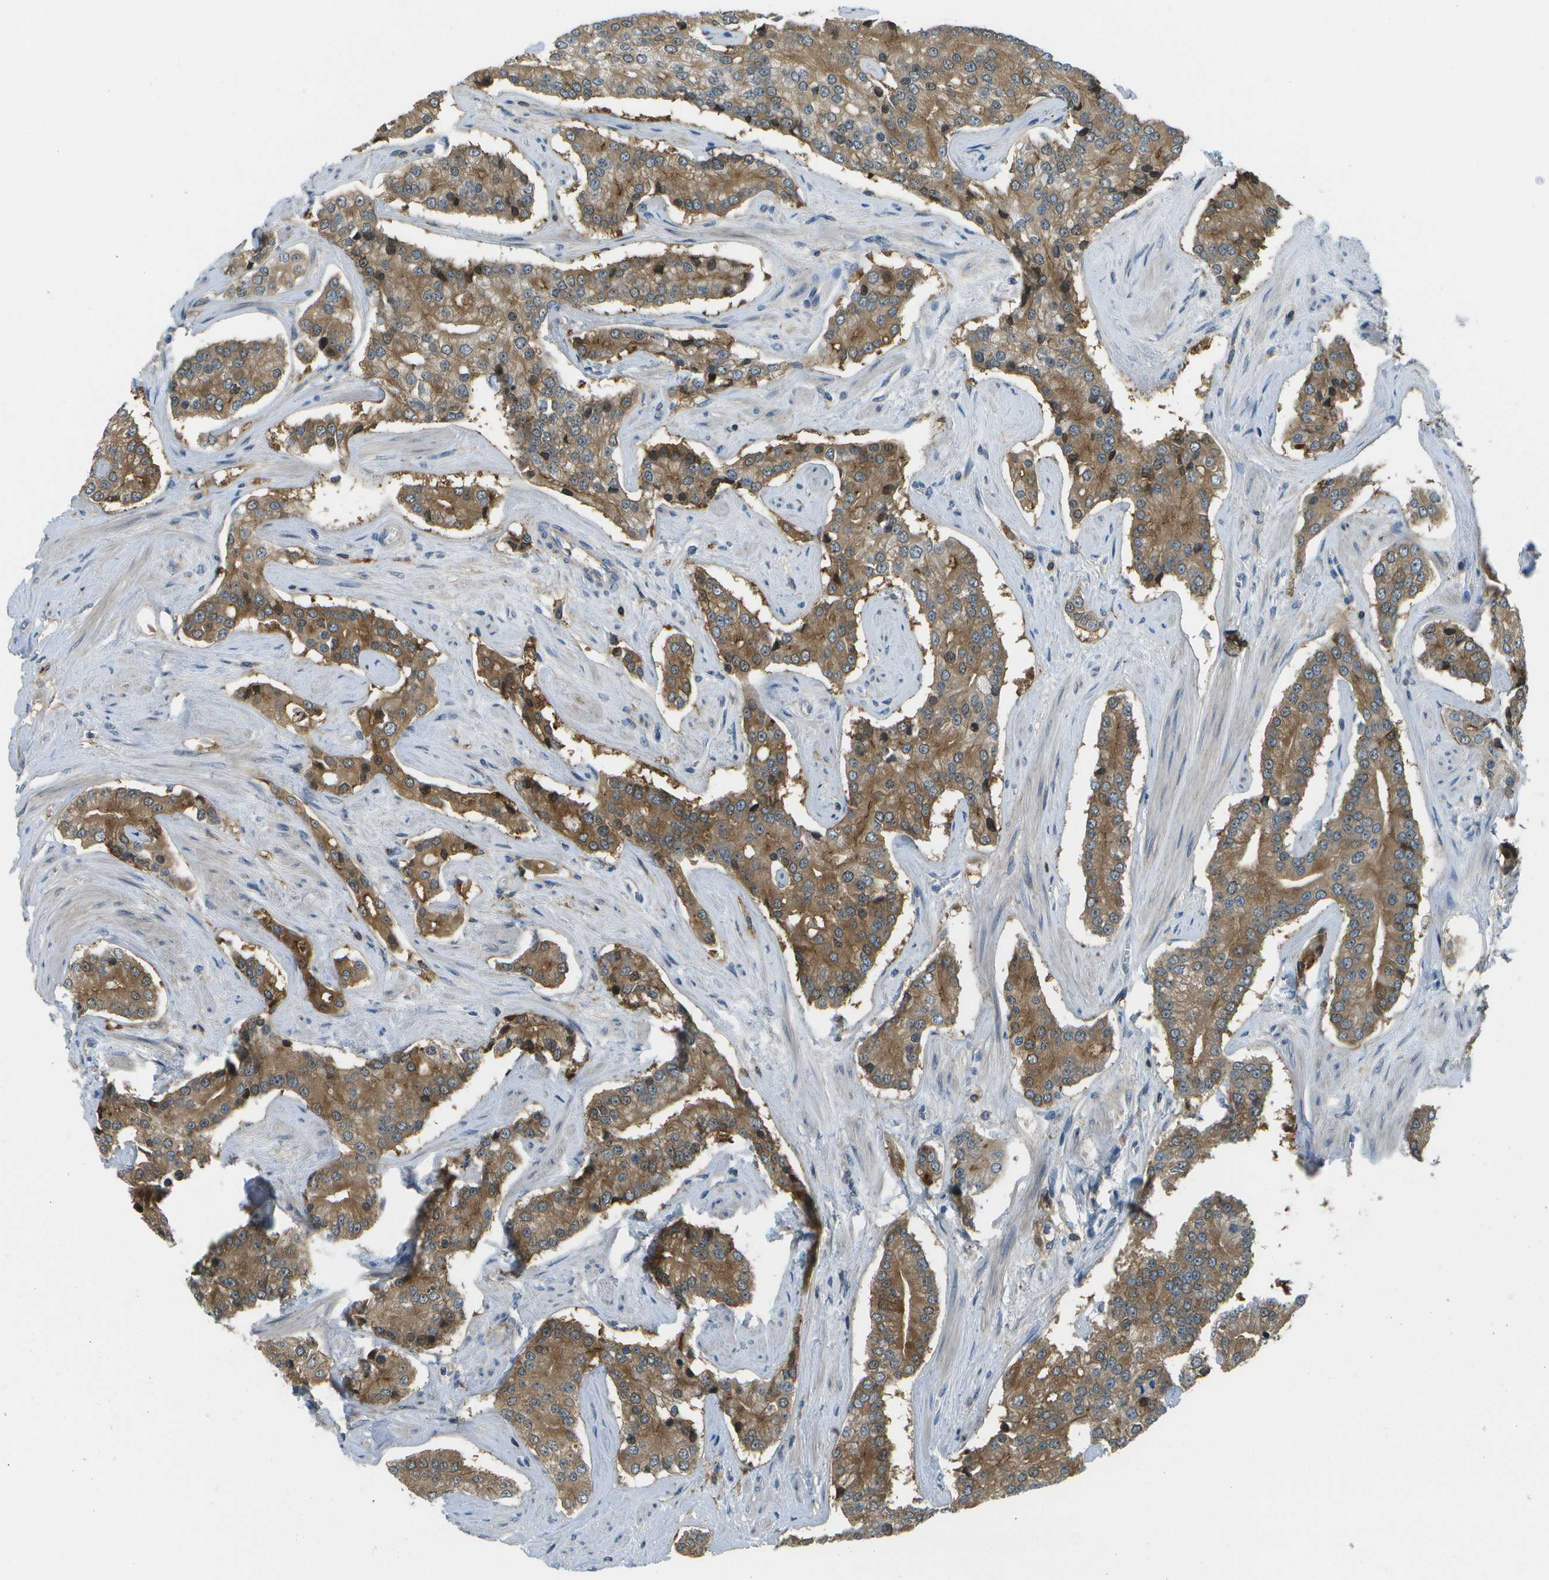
{"staining": {"intensity": "moderate", "quantity": ">75%", "location": "cytoplasmic/membranous"}, "tissue": "prostate cancer", "cell_type": "Tumor cells", "image_type": "cancer", "snomed": [{"axis": "morphology", "description": "Normal tissue, NOS"}, {"axis": "morphology", "description": "Adenocarcinoma, High grade"}, {"axis": "topography", "description": "Prostate"}, {"axis": "topography", "description": "Seminal veicle"}], "caption": "Prostate high-grade adenocarcinoma was stained to show a protein in brown. There is medium levels of moderate cytoplasmic/membranous expression in about >75% of tumor cells.", "gene": "LRRC66", "patient": {"sex": "male", "age": 55}}